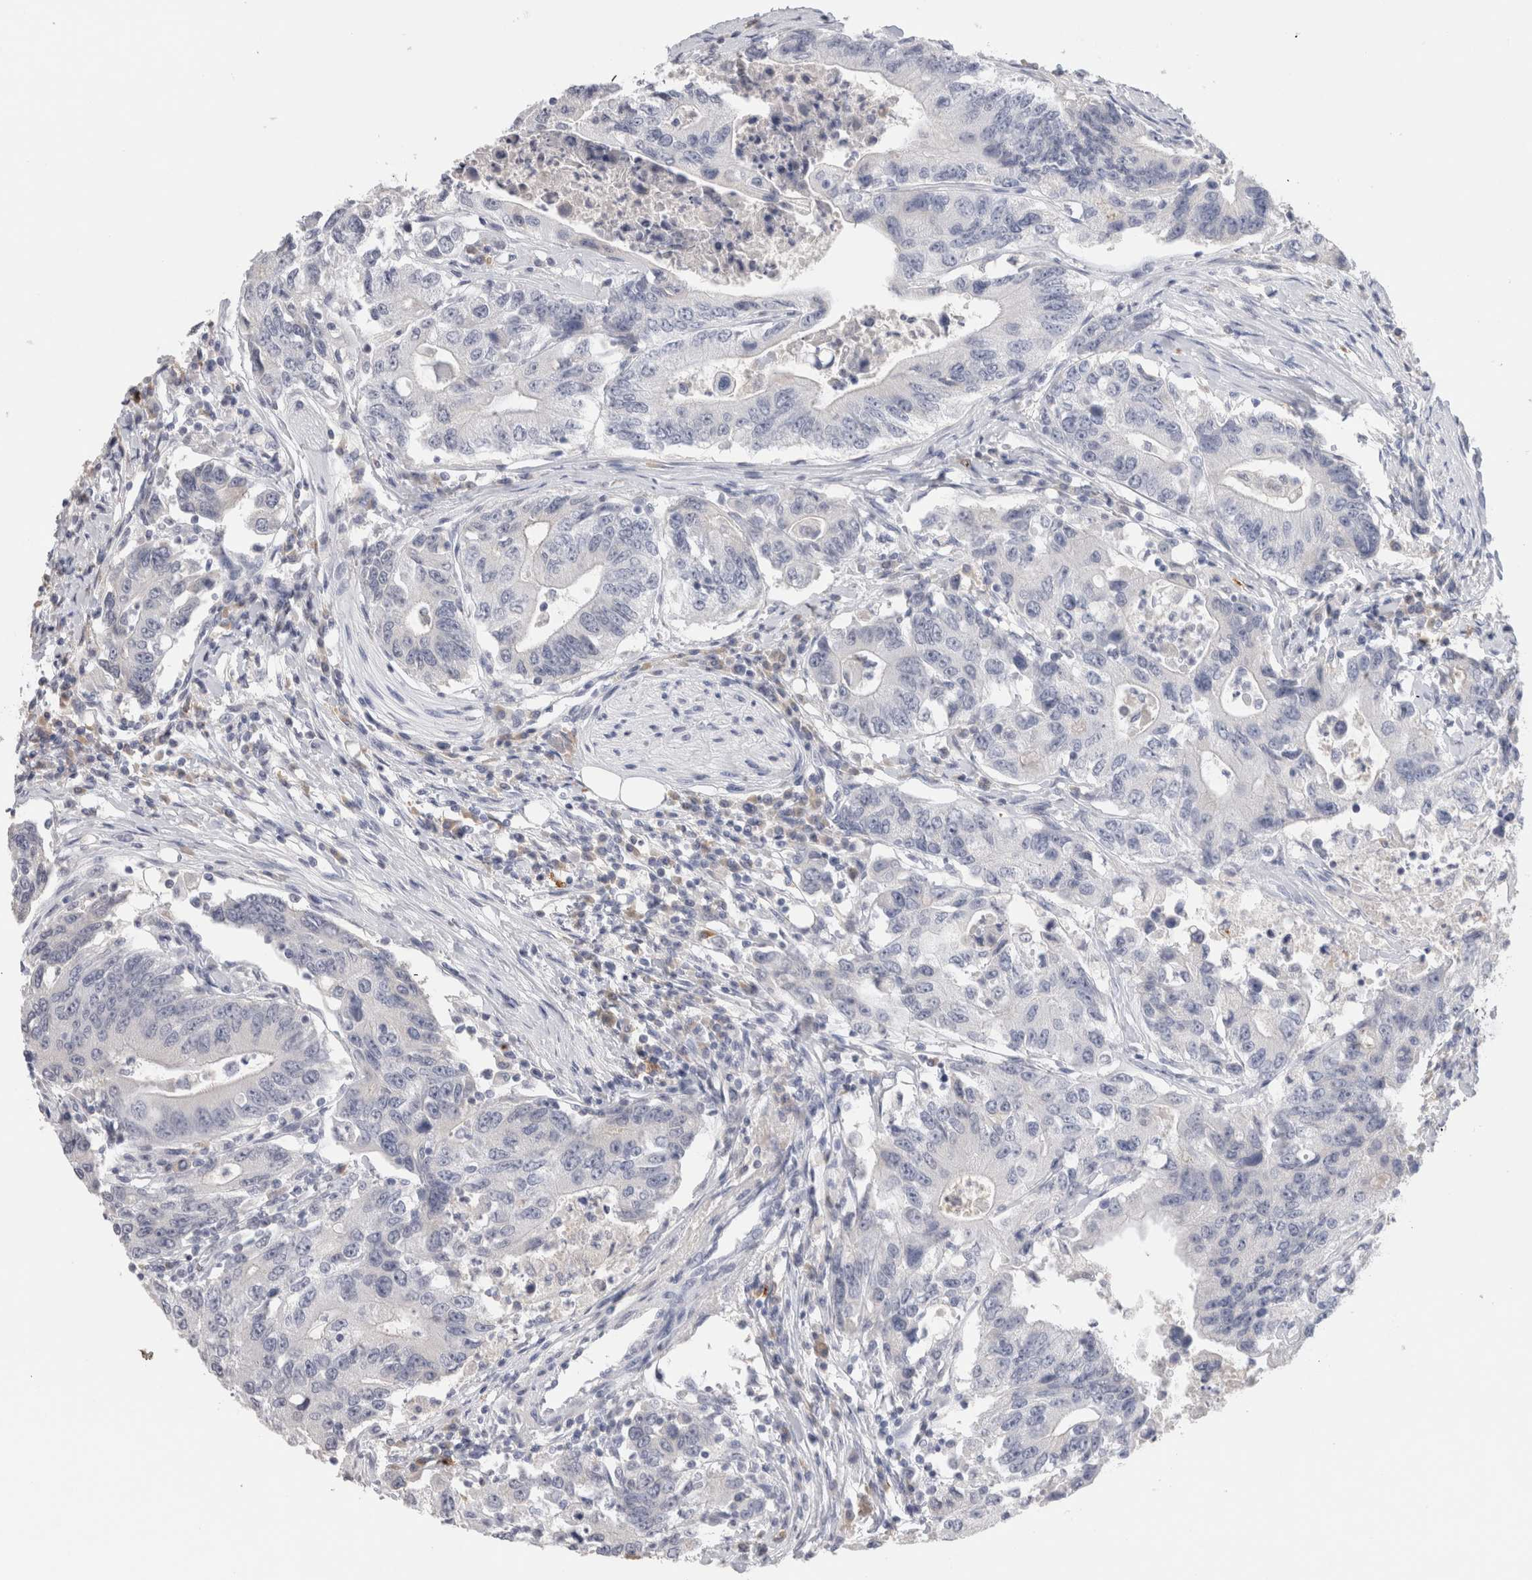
{"staining": {"intensity": "negative", "quantity": "none", "location": "none"}, "tissue": "colorectal cancer", "cell_type": "Tumor cells", "image_type": "cancer", "snomed": [{"axis": "morphology", "description": "Adenocarcinoma, NOS"}, {"axis": "topography", "description": "Colon"}], "caption": "DAB immunohistochemical staining of human adenocarcinoma (colorectal) reveals no significant positivity in tumor cells. (DAB IHC visualized using brightfield microscopy, high magnification).", "gene": "LAMP3", "patient": {"sex": "female", "age": 77}}